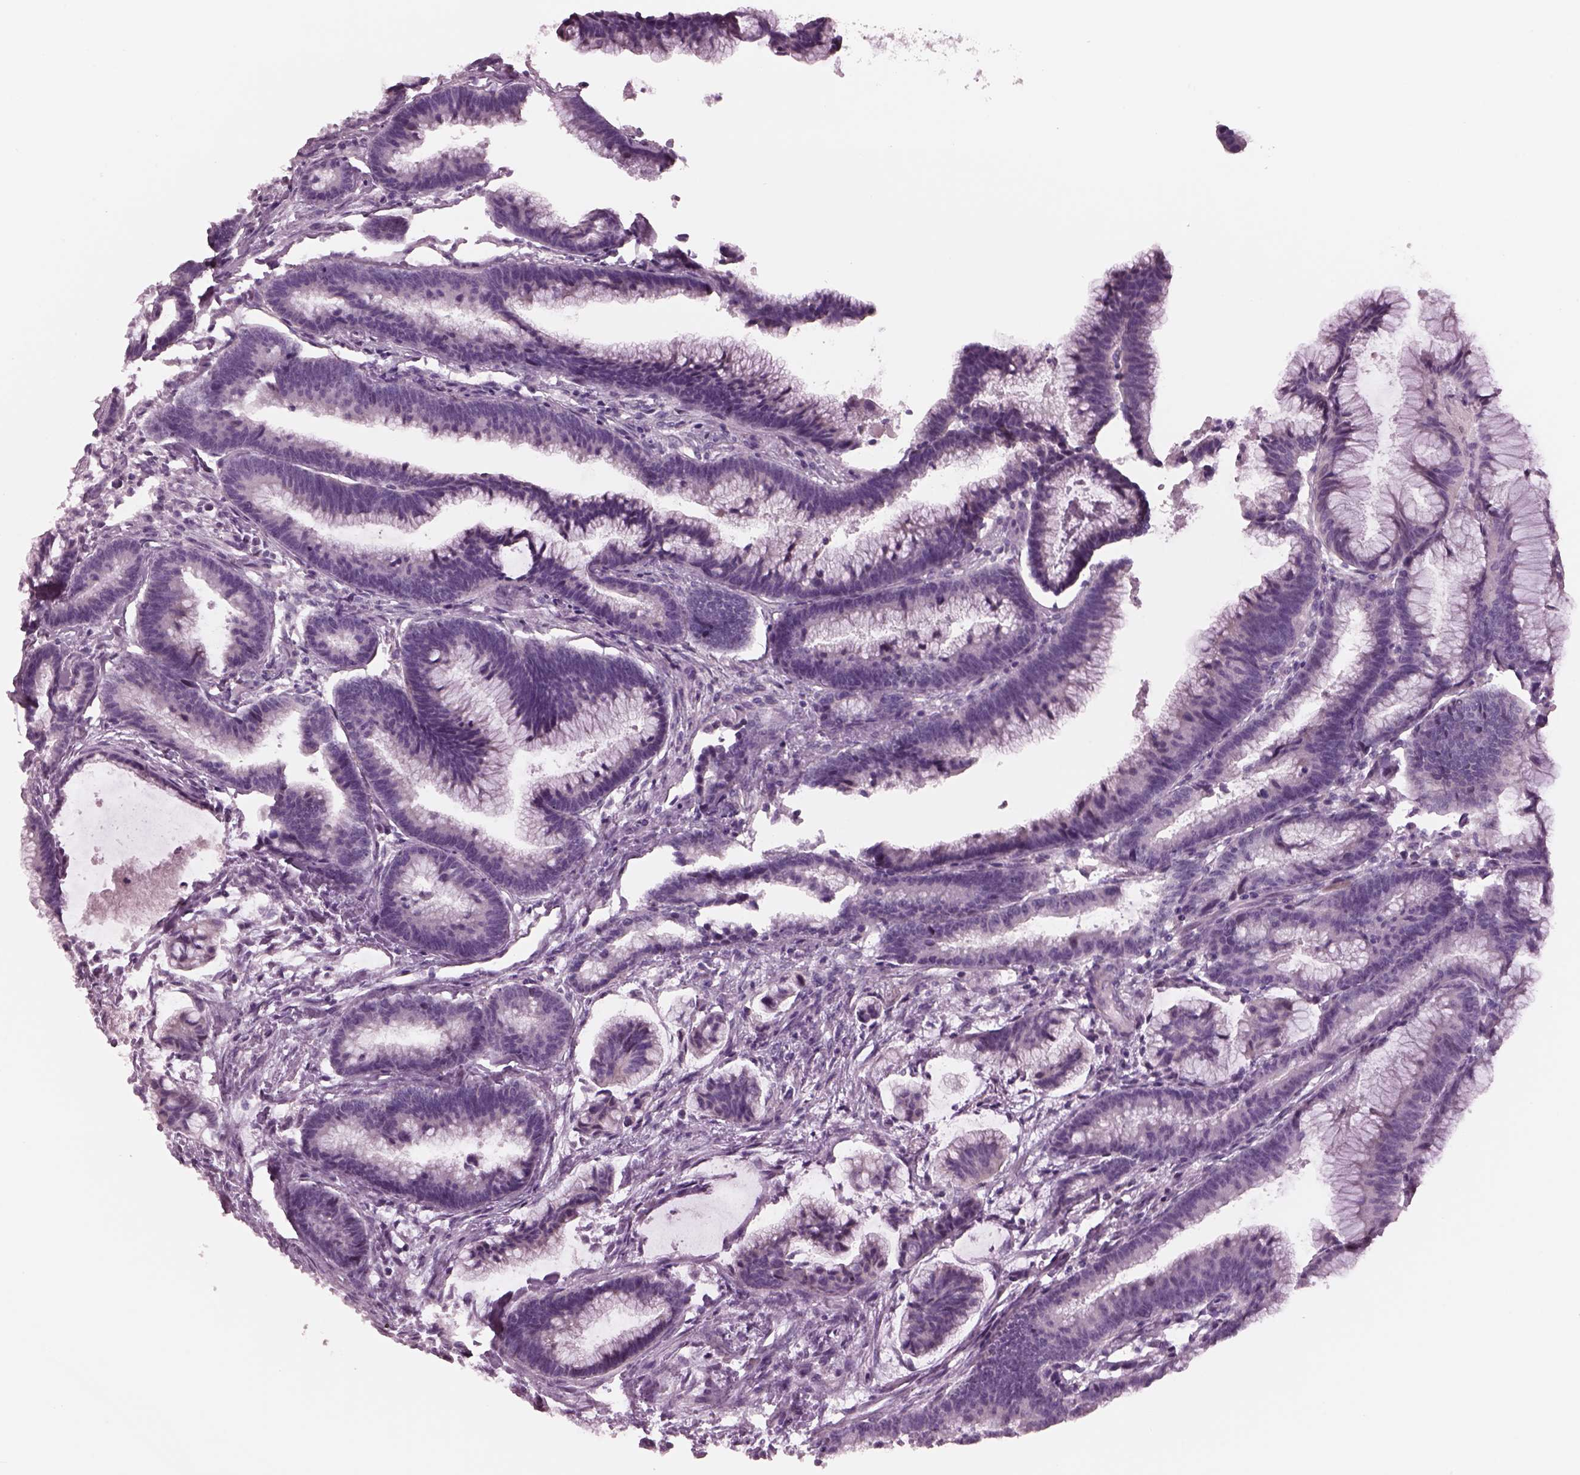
{"staining": {"intensity": "negative", "quantity": "none", "location": "none"}, "tissue": "colorectal cancer", "cell_type": "Tumor cells", "image_type": "cancer", "snomed": [{"axis": "morphology", "description": "Adenocarcinoma, NOS"}, {"axis": "topography", "description": "Colon"}], "caption": "DAB (3,3'-diaminobenzidine) immunohistochemical staining of colorectal cancer displays no significant positivity in tumor cells.", "gene": "CYLC1", "patient": {"sex": "female", "age": 78}}